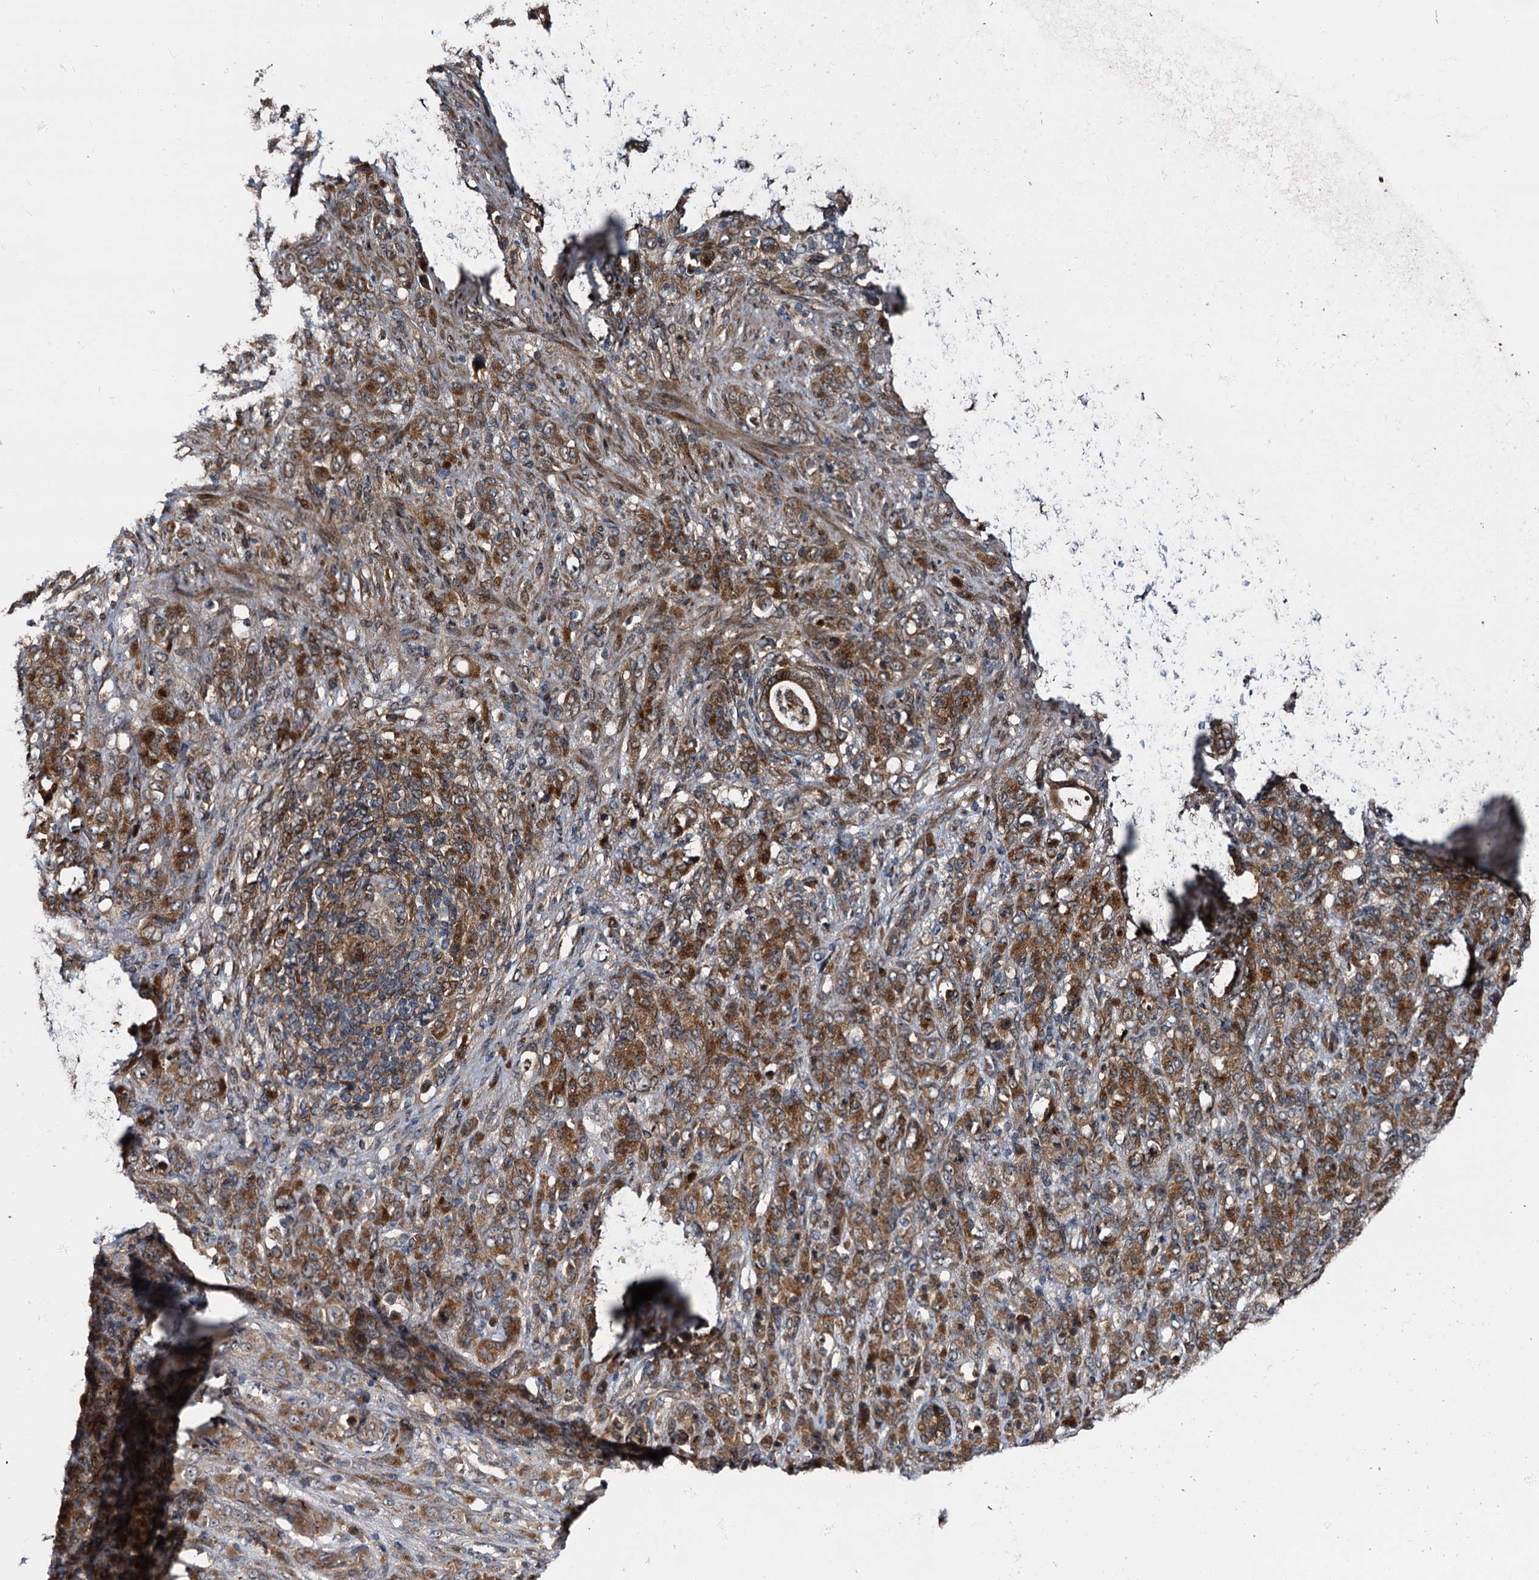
{"staining": {"intensity": "moderate", "quantity": ">75%", "location": "cytoplasmic/membranous"}, "tissue": "stomach cancer", "cell_type": "Tumor cells", "image_type": "cancer", "snomed": [{"axis": "morphology", "description": "Adenocarcinoma, NOS"}, {"axis": "topography", "description": "Stomach"}], "caption": "Immunohistochemistry (DAB) staining of stomach cancer (adenocarcinoma) exhibits moderate cytoplasmic/membranous protein expression in approximately >75% of tumor cells.", "gene": "PEX5", "patient": {"sex": "female", "age": 79}}